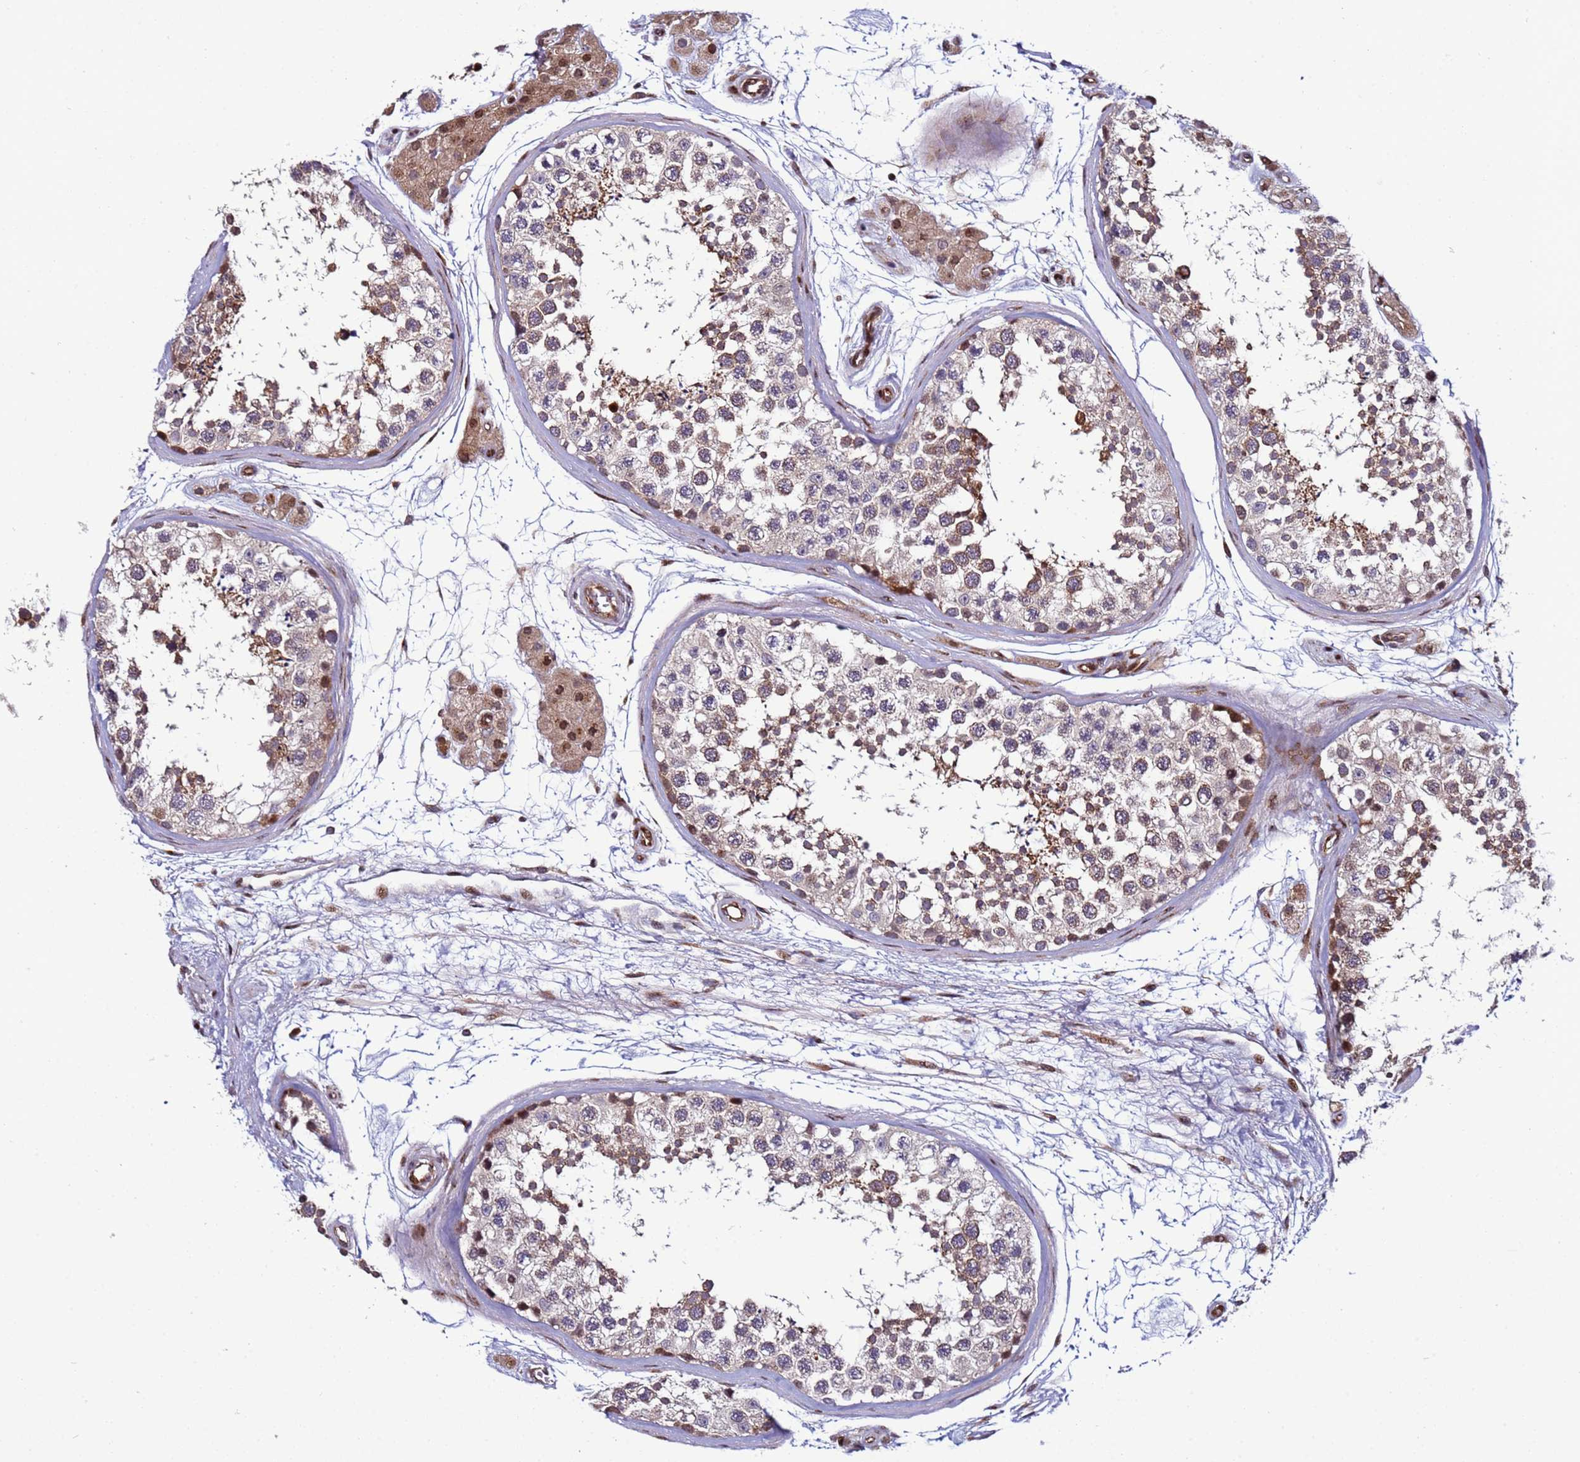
{"staining": {"intensity": "moderate", "quantity": "25%-75%", "location": "cytoplasmic/membranous"}, "tissue": "testis", "cell_type": "Cells in seminiferous ducts", "image_type": "normal", "snomed": [{"axis": "morphology", "description": "Normal tissue, NOS"}, {"axis": "topography", "description": "Testis"}], "caption": "Immunohistochemistry image of benign human testis stained for a protein (brown), which shows medium levels of moderate cytoplasmic/membranous staining in about 25%-75% of cells in seminiferous ducts.", "gene": "WBP11", "patient": {"sex": "male", "age": 56}}